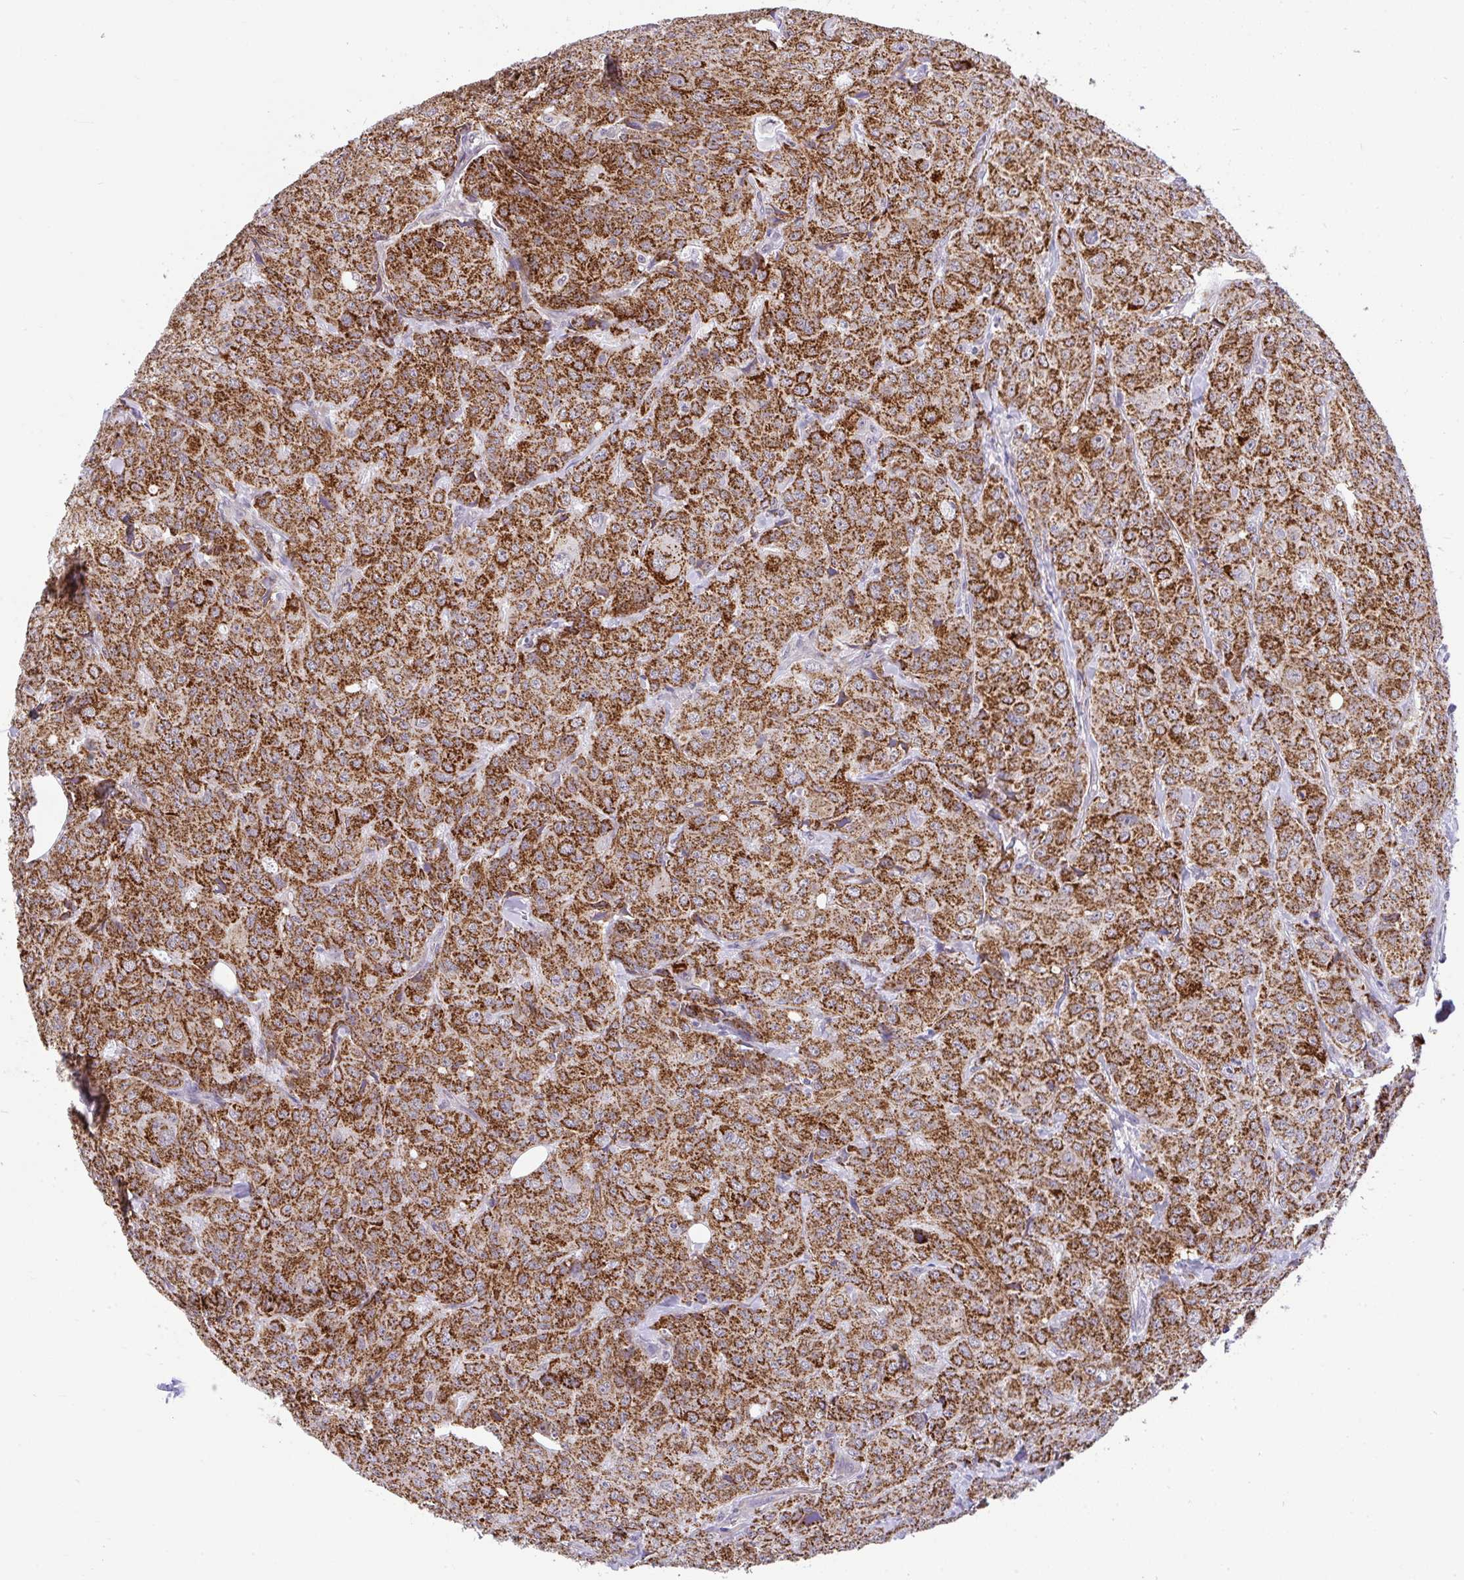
{"staining": {"intensity": "strong", "quantity": ">75%", "location": "cytoplasmic/membranous"}, "tissue": "breast cancer", "cell_type": "Tumor cells", "image_type": "cancer", "snomed": [{"axis": "morphology", "description": "Duct carcinoma"}, {"axis": "topography", "description": "Breast"}], "caption": "Invasive ductal carcinoma (breast) stained with DAB (3,3'-diaminobenzidine) IHC shows high levels of strong cytoplasmic/membranous expression in about >75% of tumor cells. (Stains: DAB (3,3'-diaminobenzidine) in brown, nuclei in blue, Microscopy: brightfield microscopy at high magnification).", "gene": "PYCR2", "patient": {"sex": "female", "age": 43}}